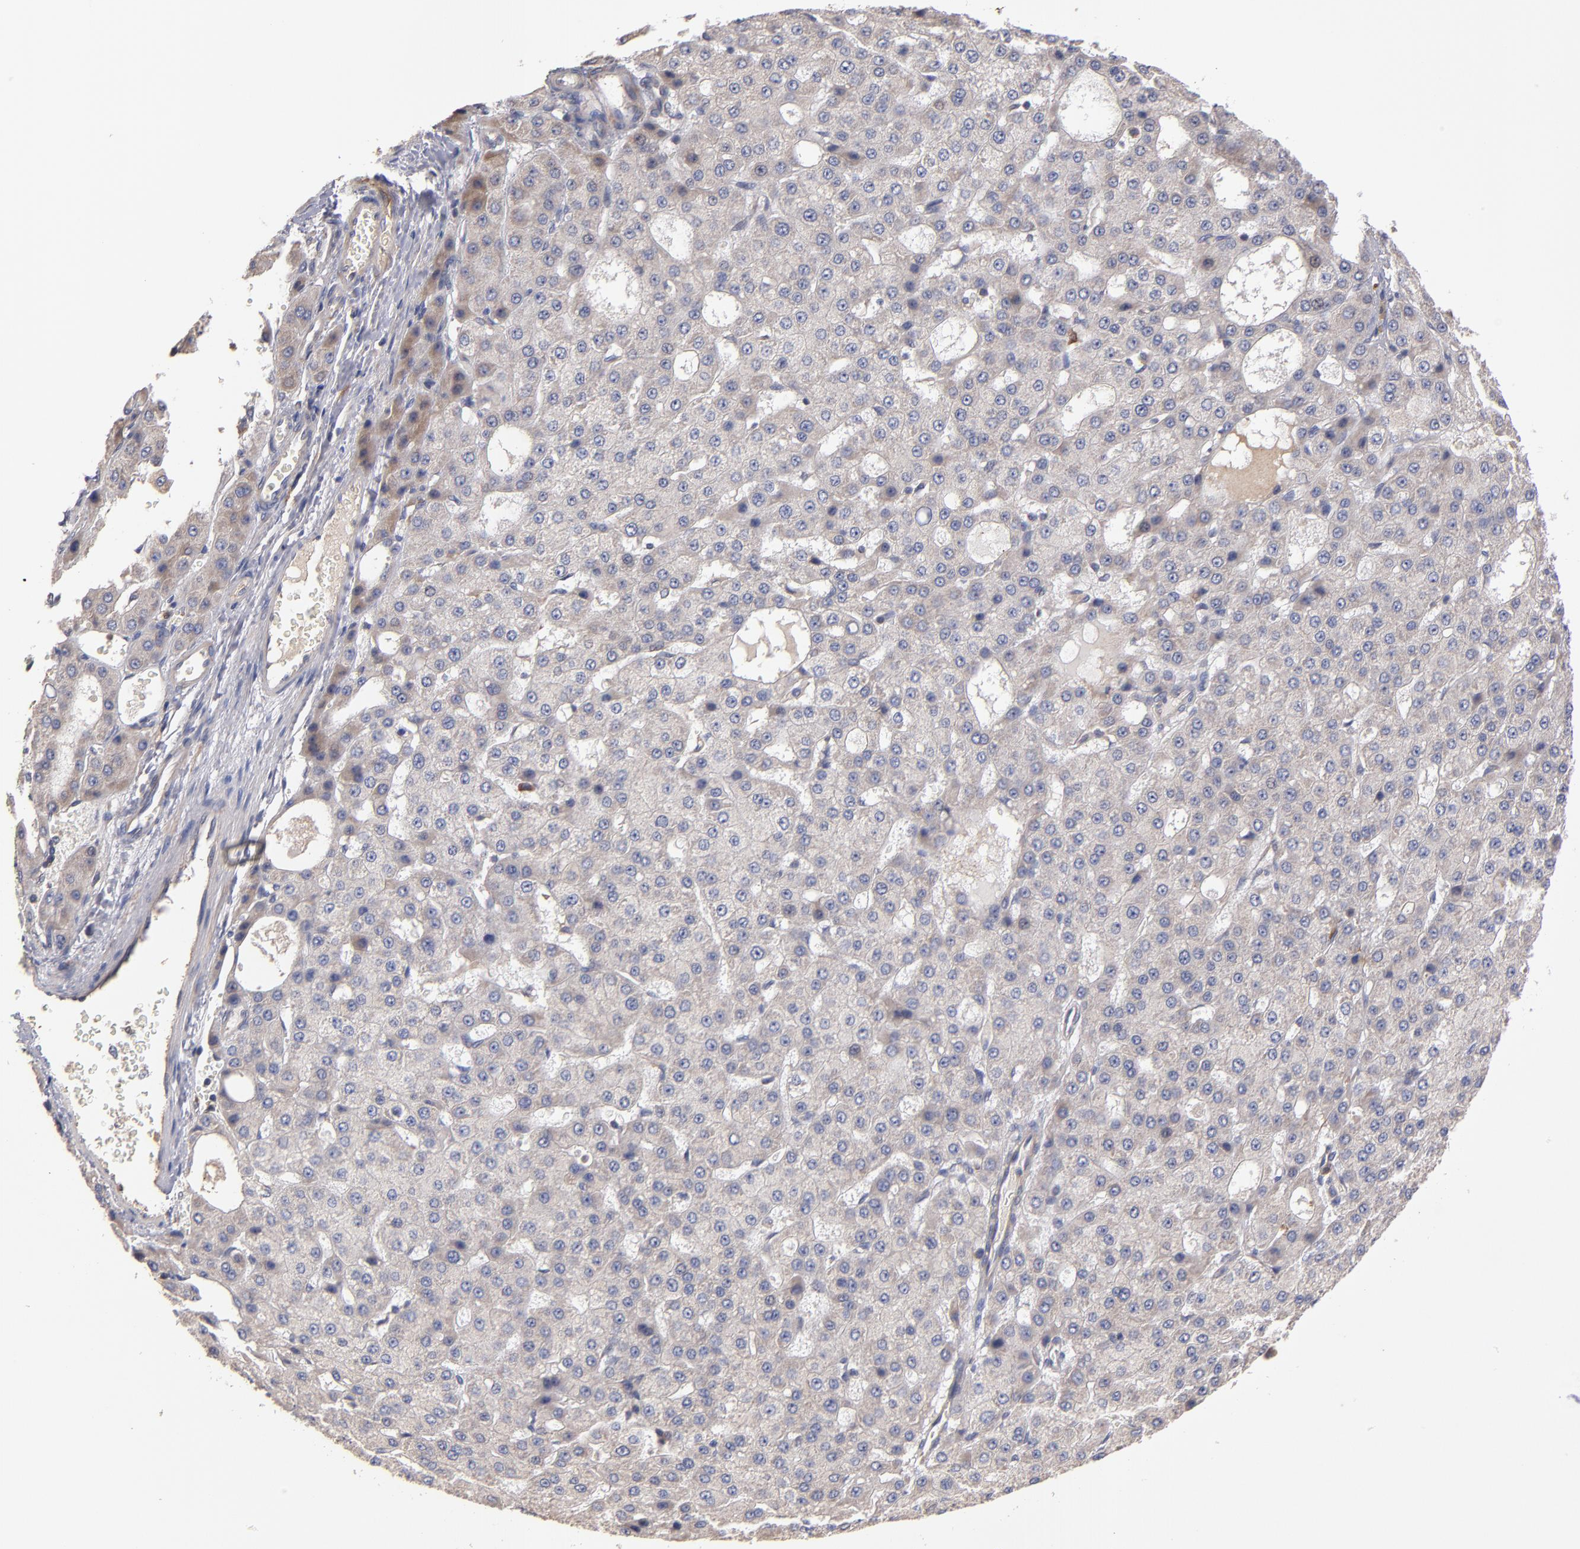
{"staining": {"intensity": "weak", "quantity": ">75%", "location": "cytoplasmic/membranous"}, "tissue": "liver cancer", "cell_type": "Tumor cells", "image_type": "cancer", "snomed": [{"axis": "morphology", "description": "Carcinoma, Hepatocellular, NOS"}, {"axis": "topography", "description": "Liver"}], "caption": "The immunohistochemical stain labels weak cytoplasmic/membranous positivity in tumor cells of liver cancer (hepatocellular carcinoma) tissue. The protein of interest is shown in brown color, while the nuclei are stained blue.", "gene": "DACT1", "patient": {"sex": "male", "age": 47}}